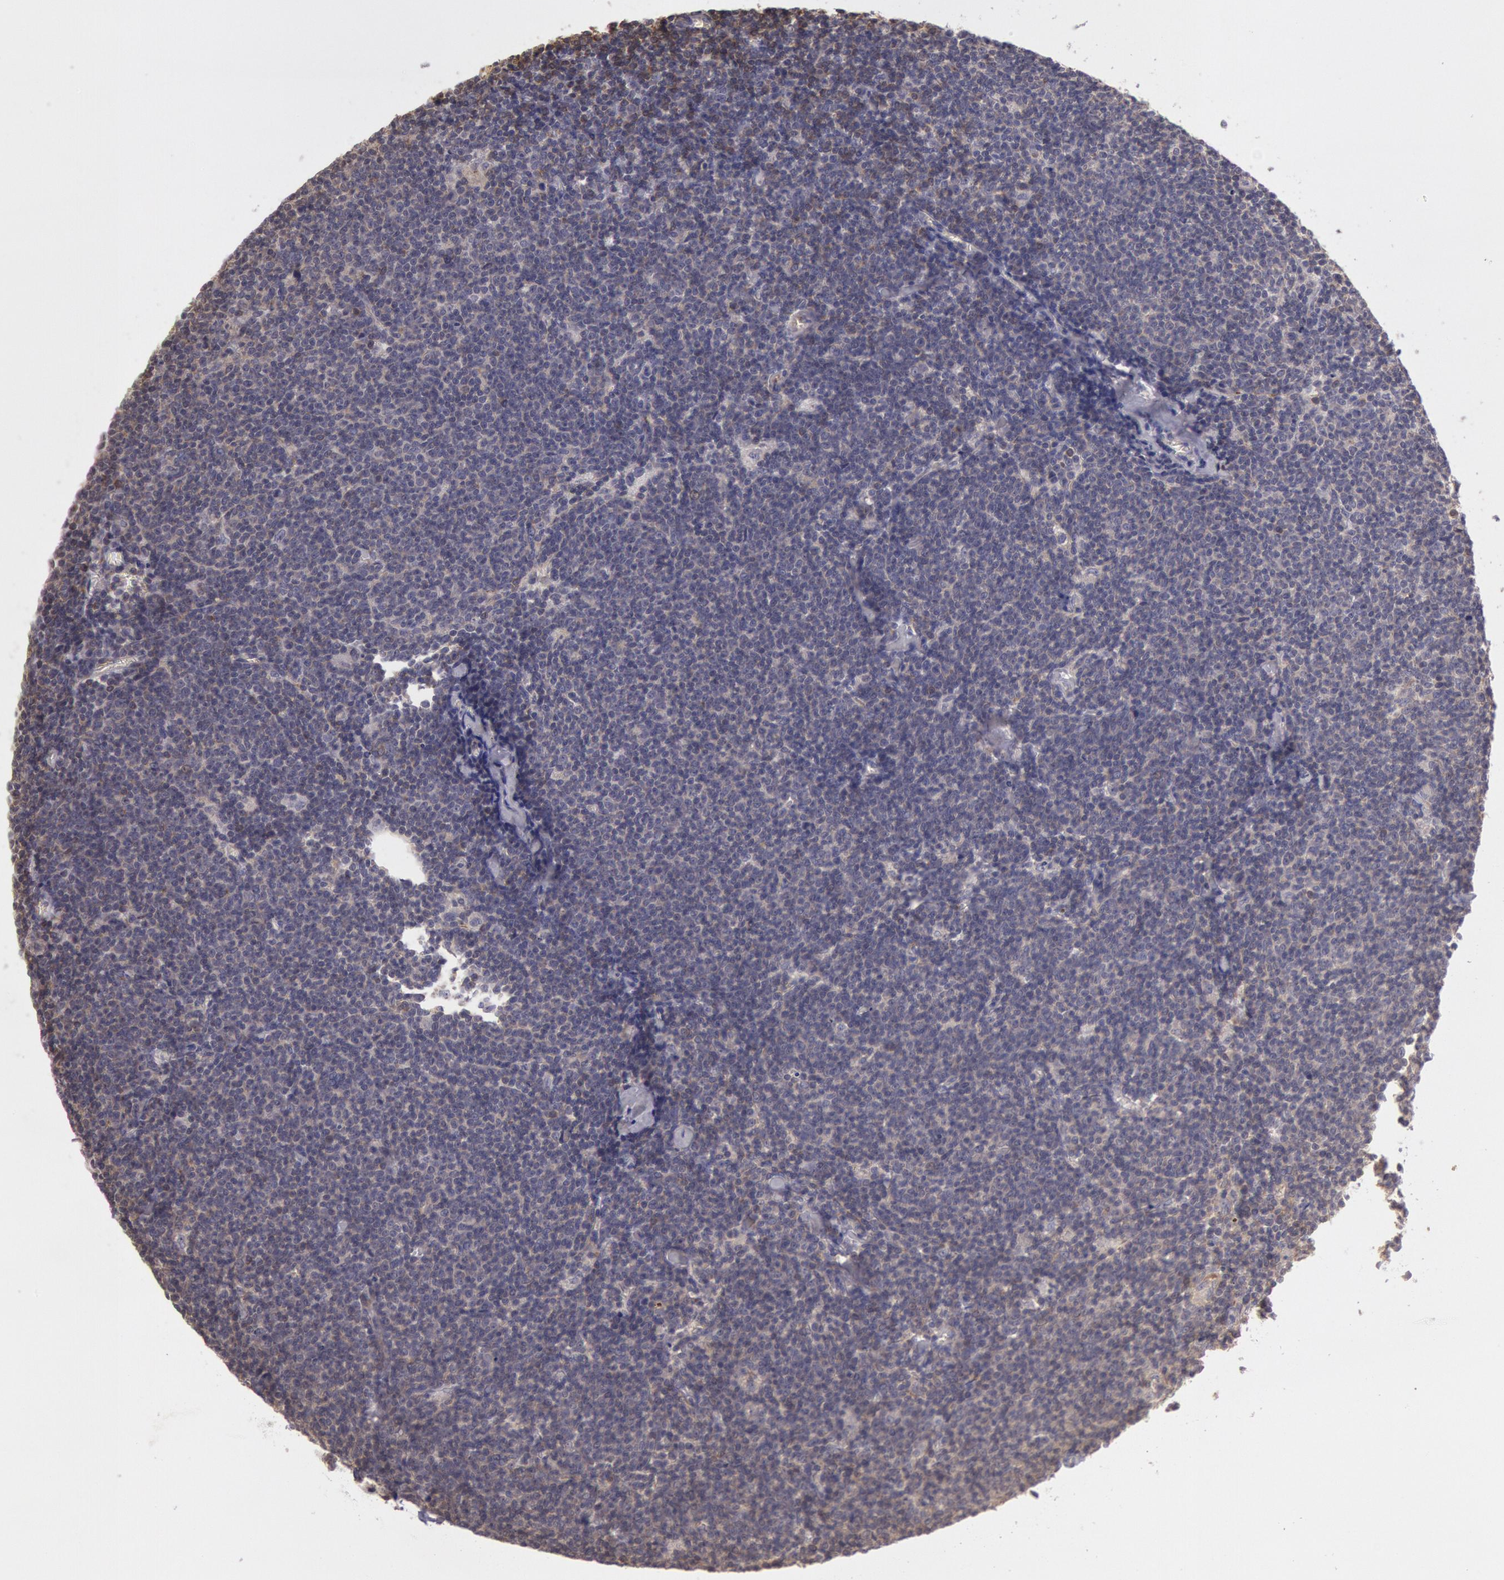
{"staining": {"intensity": "weak", "quantity": "25%-75%", "location": "cytoplasmic/membranous"}, "tissue": "lymphoma", "cell_type": "Tumor cells", "image_type": "cancer", "snomed": [{"axis": "morphology", "description": "Malignant lymphoma, non-Hodgkin's type, Low grade"}, {"axis": "topography", "description": "Lymph node"}], "caption": "Immunohistochemical staining of lymphoma shows low levels of weak cytoplasmic/membranous positivity in approximately 25%-75% of tumor cells. Using DAB (brown) and hematoxylin (blue) stains, captured at high magnification using brightfield microscopy.", "gene": "NMT2", "patient": {"sex": "male", "age": 65}}